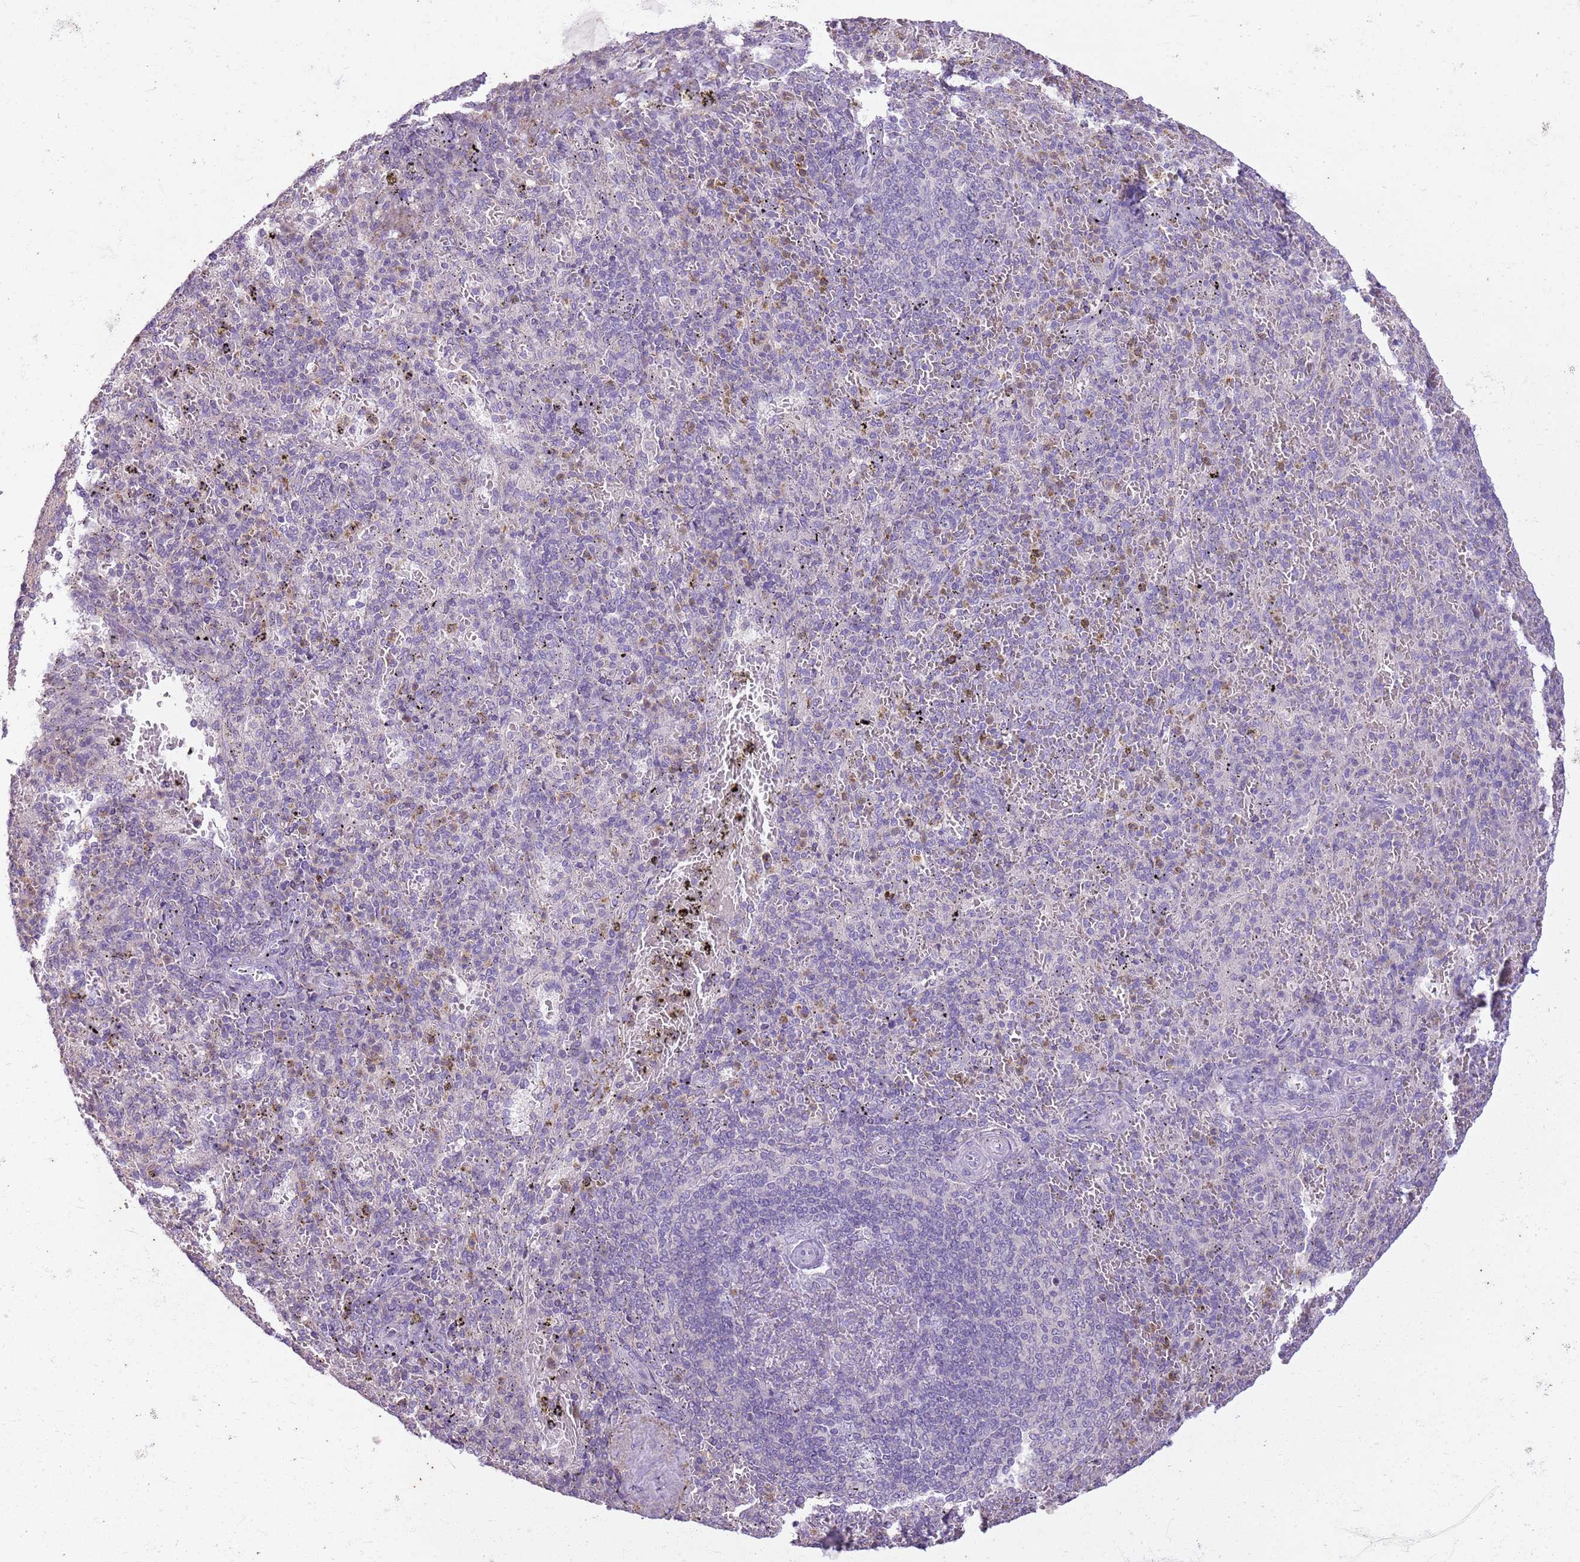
{"staining": {"intensity": "negative", "quantity": "none", "location": "none"}, "tissue": "spleen", "cell_type": "Cells in red pulp", "image_type": "normal", "snomed": [{"axis": "morphology", "description": "Normal tissue, NOS"}, {"axis": "topography", "description": "Spleen"}], "caption": "This is a micrograph of IHC staining of benign spleen, which shows no staining in cells in red pulp.", "gene": "CNPPD1", "patient": {"sex": "male", "age": 82}}